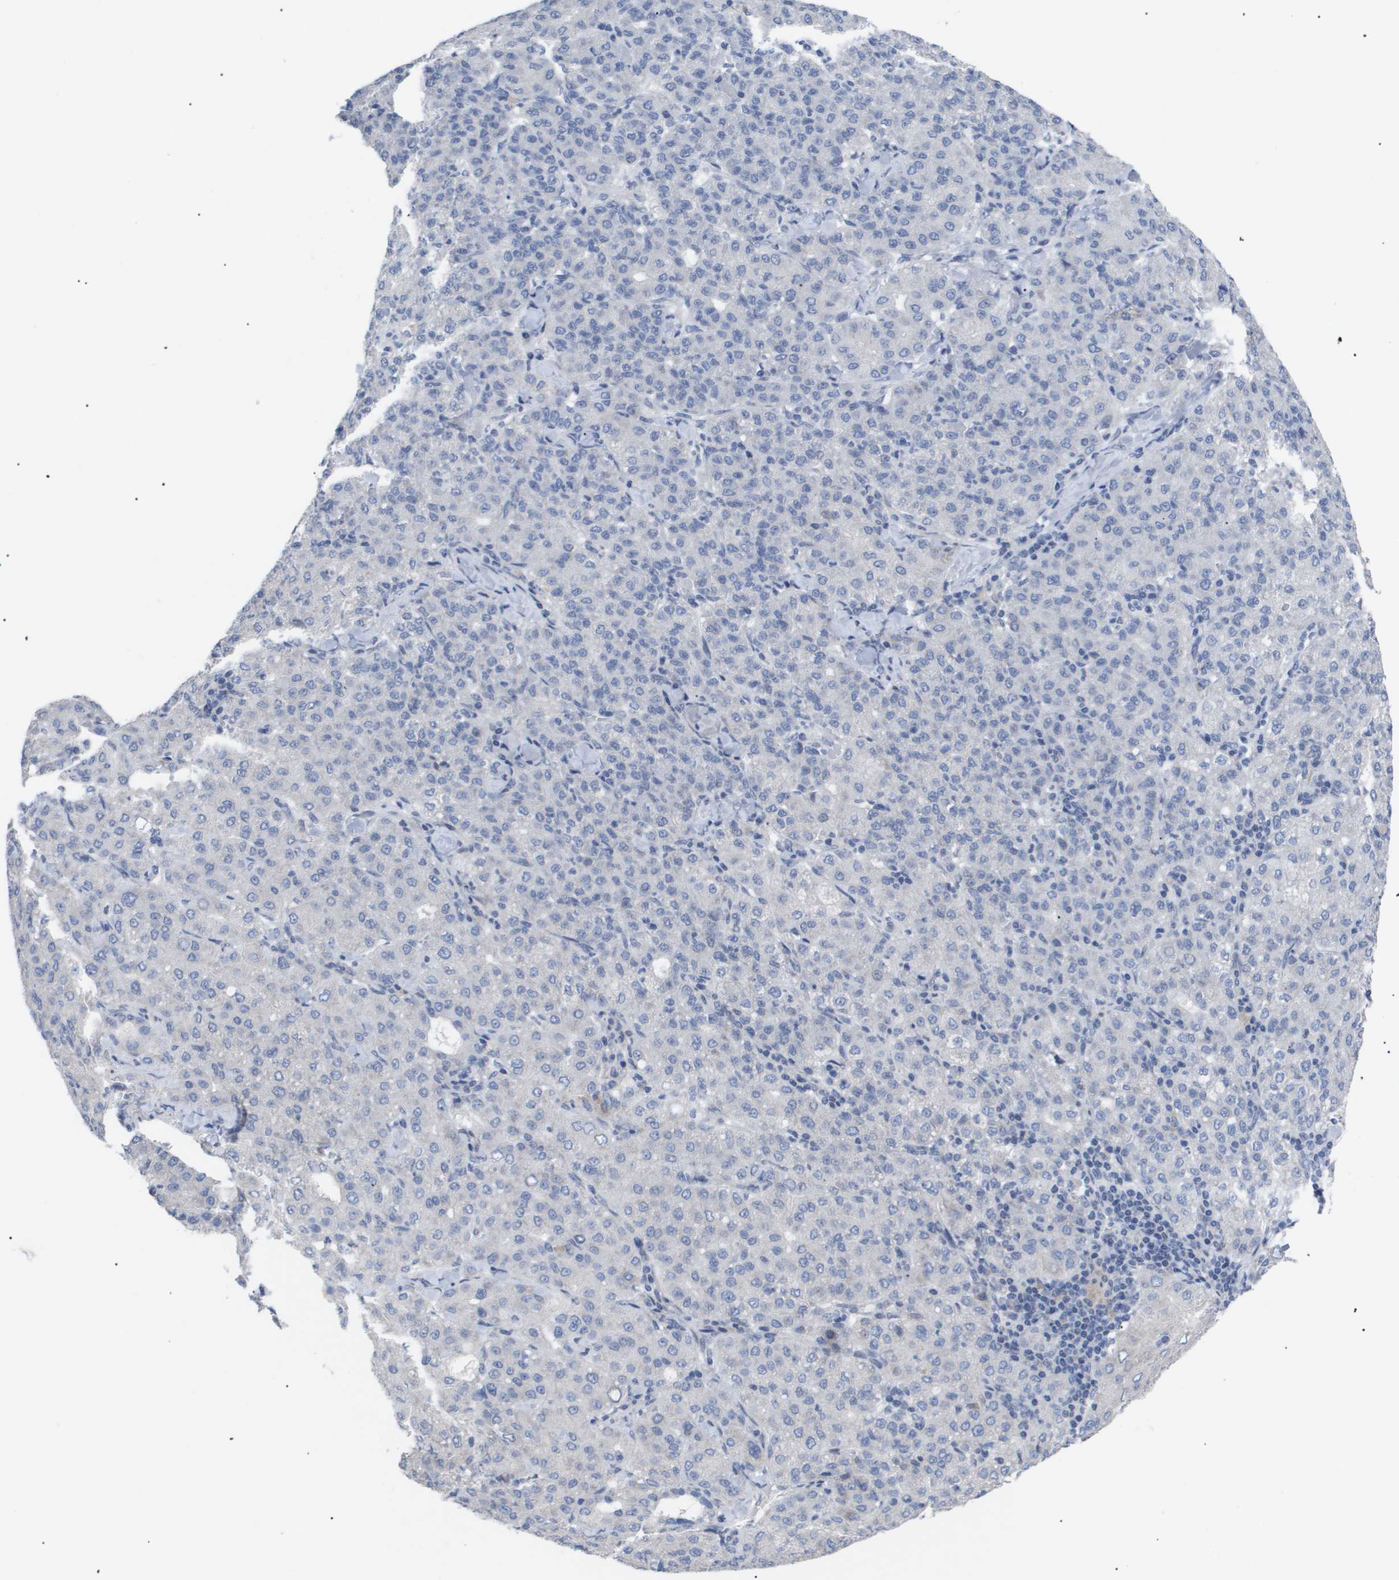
{"staining": {"intensity": "negative", "quantity": "none", "location": "none"}, "tissue": "liver cancer", "cell_type": "Tumor cells", "image_type": "cancer", "snomed": [{"axis": "morphology", "description": "Carcinoma, Hepatocellular, NOS"}, {"axis": "topography", "description": "Liver"}], "caption": "The photomicrograph demonstrates no staining of tumor cells in hepatocellular carcinoma (liver).", "gene": "CAV3", "patient": {"sex": "male", "age": 65}}